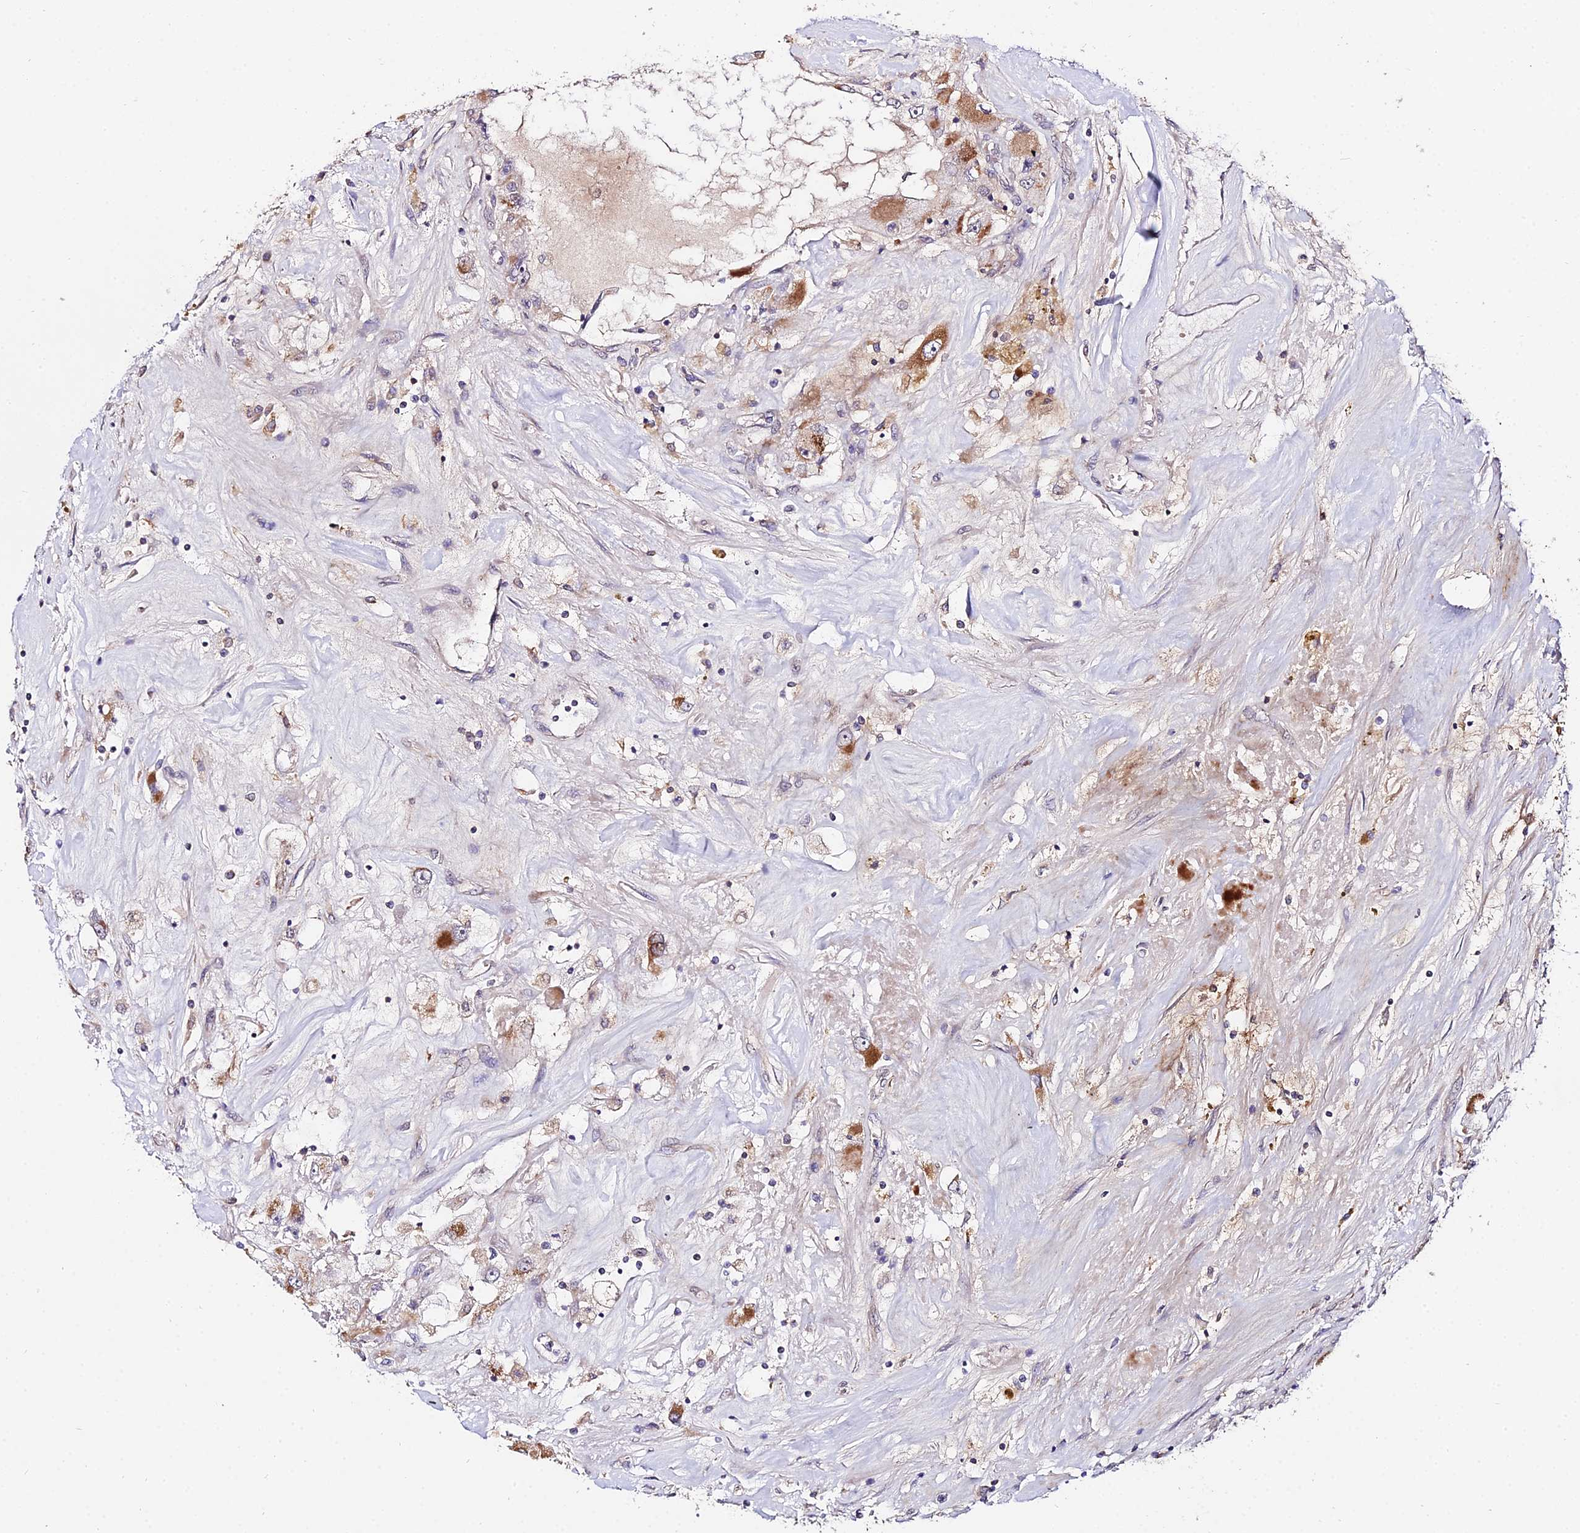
{"staining": {"intensity": "moderate", "quantity": "<25%", "location": "cytoplasmic/membranous"}, "tissue": "renal cancer", "cell_type": "Tumor cells", "image_type": "cancer", "snomed": [{"axis": "morphology", "description": "Adenocarcinoma, NOS"}, {"axis": "topography", "description": "Kidney"}], "caption": "Immunohistochemical staining of human adenocarcinoma (renal) demonstrates low levels of moderate cytoplasmic/membranous protein expression in about <25% of tumor cells.", "gene": "WDR5B", "patient": {"sex": "female", "age": 52}}